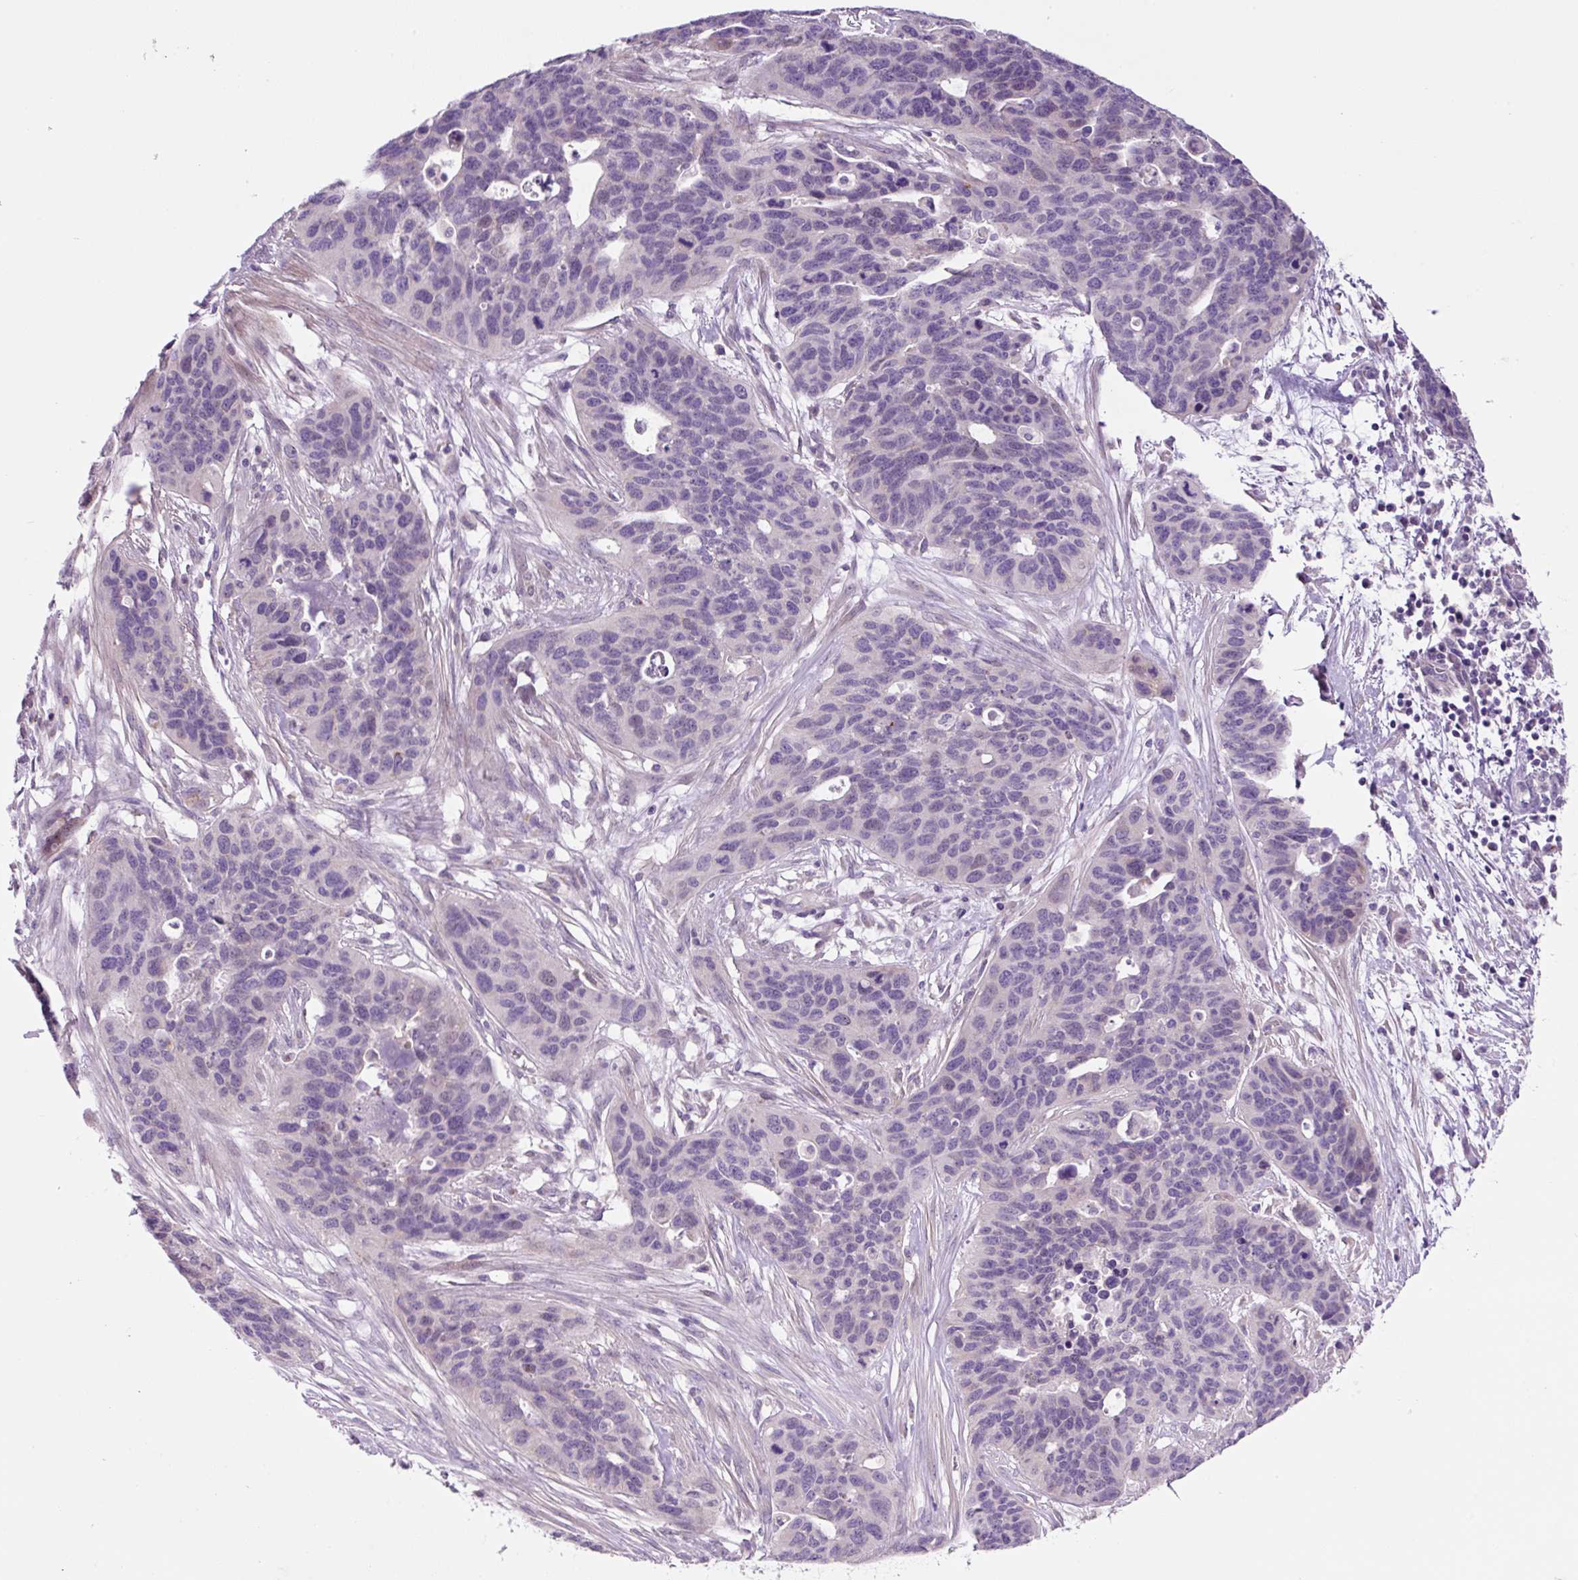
{"staining": {"intensity": "negative", "quantity": "none", "location": "none"}, "tissue": "ovarian cancer", "cell_type": "Tumor cells", "image_type": "cancer", "snomed": [{"axis": "morphology", "description": "Cystadenocarcinoma, serous, NOS"}, {"axis": "topography", "description": "Ovary"}], "caption": "Histopathology image shows no significant protein expression in tumor cells of ovarian serous cystadenocarcinoma.", "gene": "OGDHL", "patient": {"sex": "female", "age": 64}}